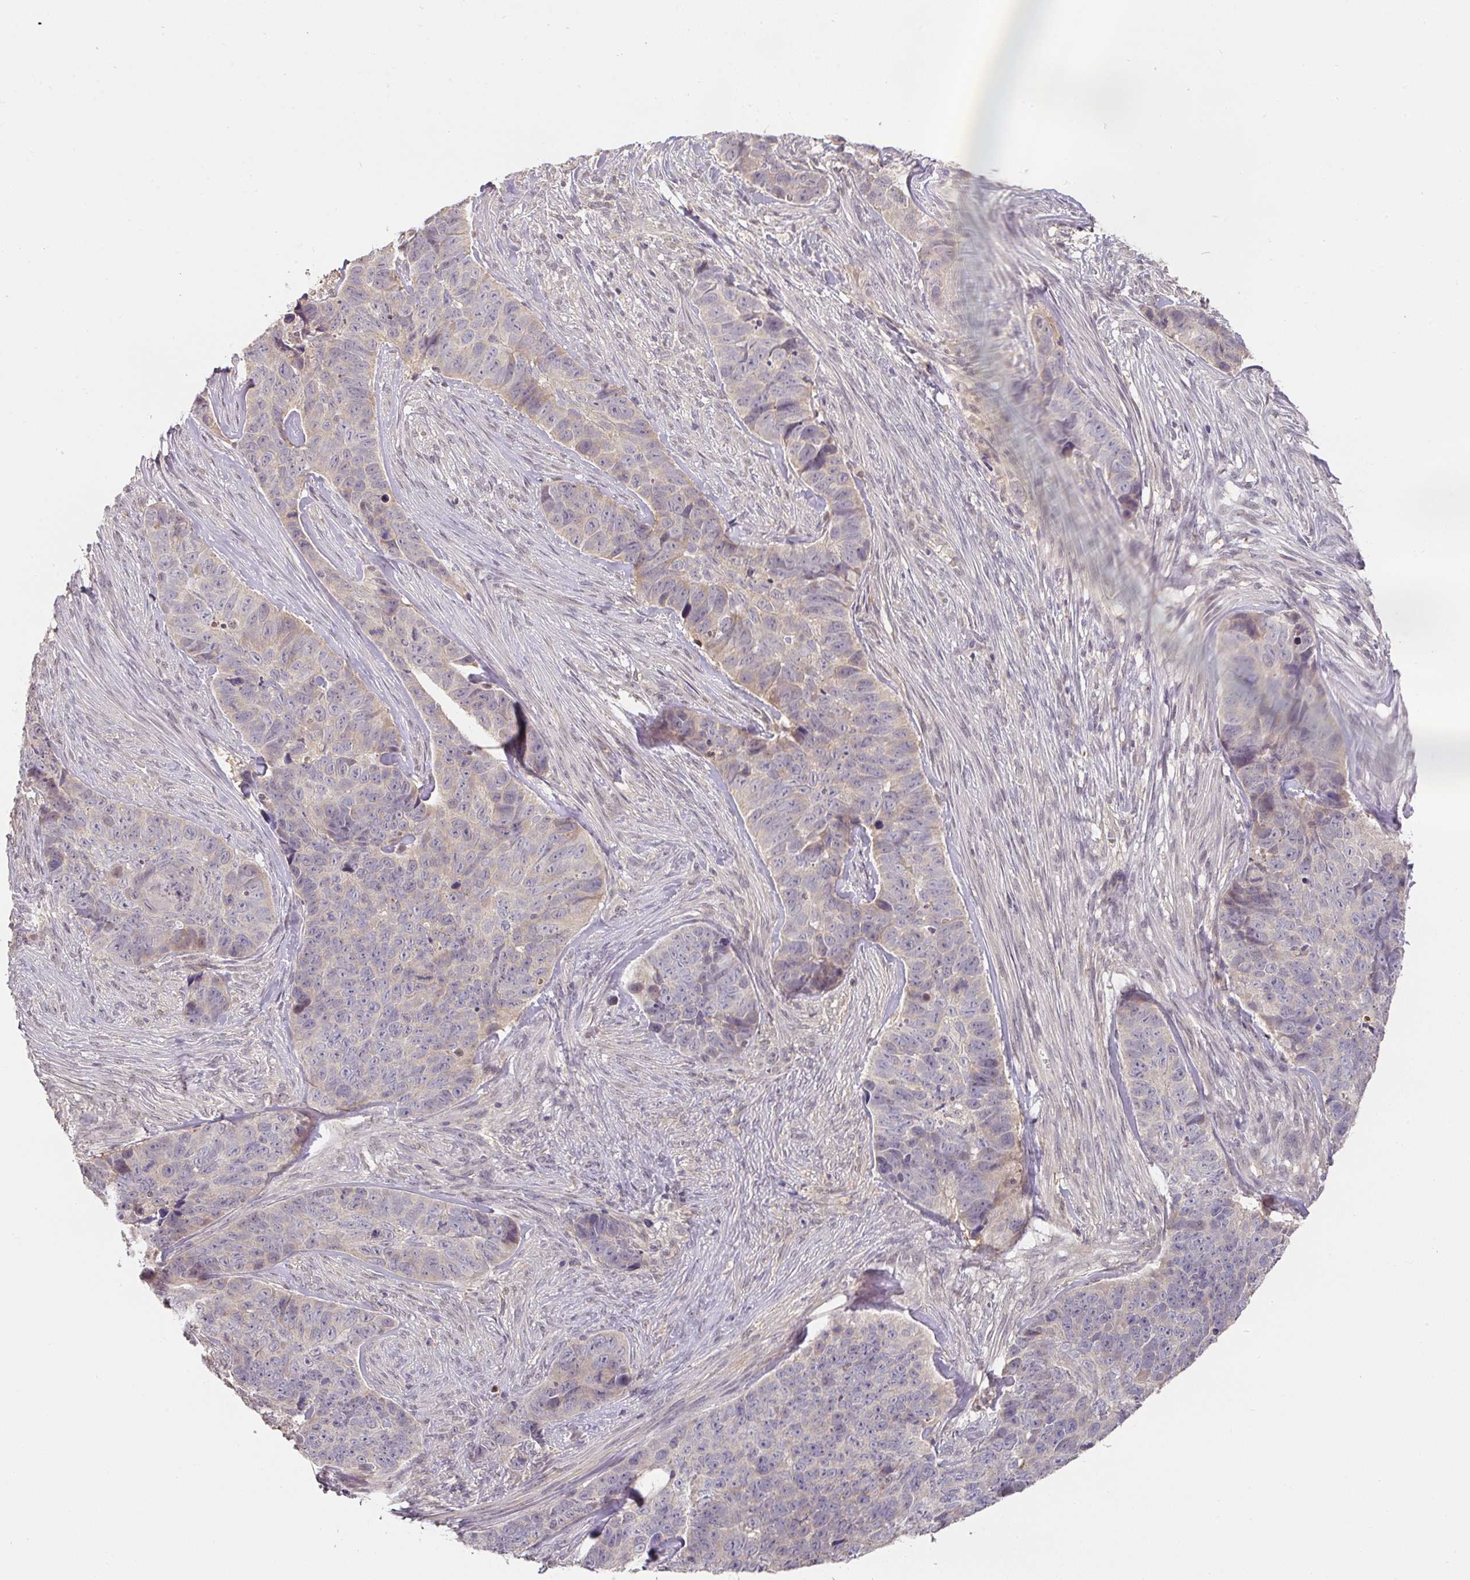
{"staining": {"intensity": "weak", "quantity": "<25%", "location": "cytoplasmic/membranous"}, "tissue": "skin cancer", "cell_type": "Tumor cells", "image_type": "cancer", "snomed": [{"axis": "morphology", "description": "Basal cell carcinoma"}, {"axis": "topography", "description": "Skin"}], "caption": "This photomicrograph is of skin basal cell carcinoma stained with immunohistochemistry to label a protein in brown with the nuclei are counter-stained blue. There is no positivity in tumor cells.", "gene": "FOXN4", "patient": {"sex": "female", "age": 82}}